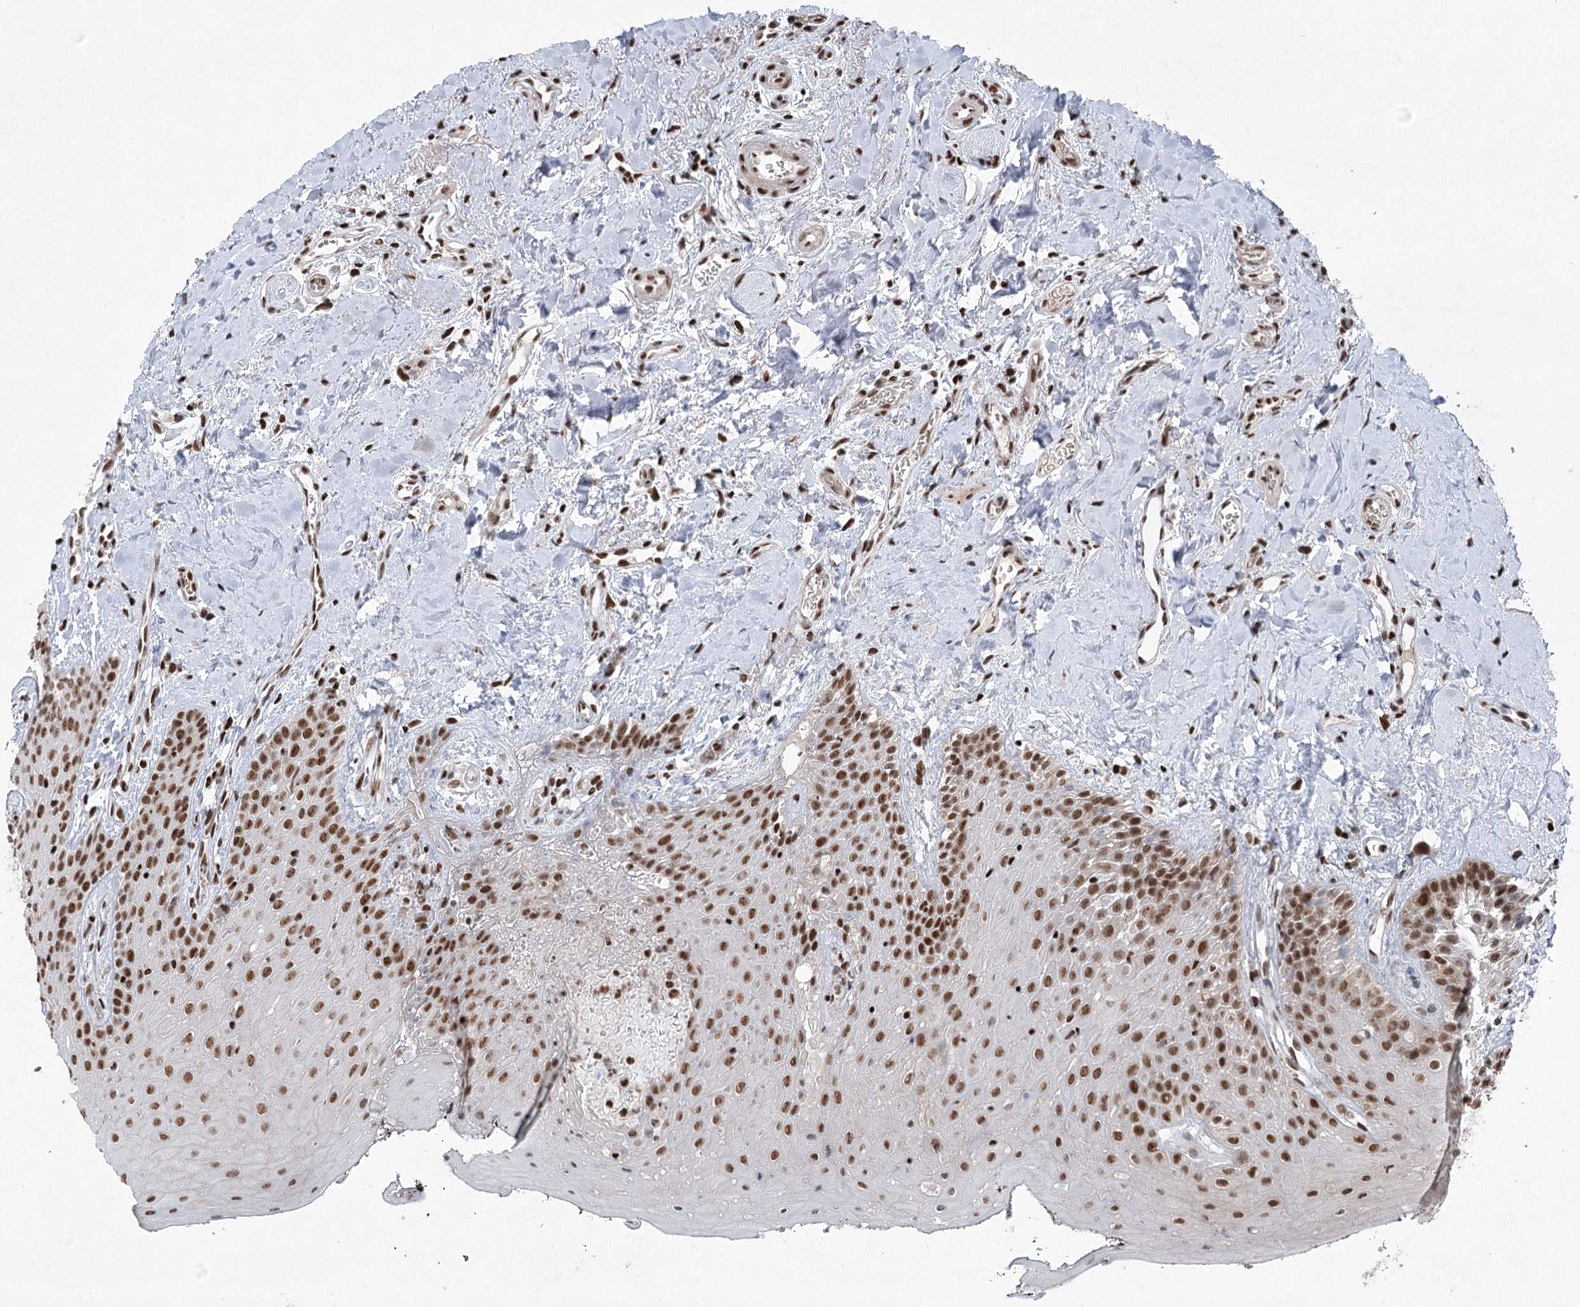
{"staining": {"intensity": "strong", "quantity": ">75%", "location": "nuclear"}, "tissue": "oral mucosa", "cell_type": "Squamous epithelial cells", "image_type": "normal", "snomed": [{"axis": "morphology", "description": "Normal tissue, NOS"}, {"axis": "topography", "description": "Oral tissue"}], "caption": "Protein staining demonstrates strong nuclear expression in about >75% of squamous epithelial cells in benign oral mucosa. The protein of interest is stained brown, and the nuclei are stained in blue (DAB IHC with brightfield microscopy, high magnification).", "gene": "CGGBP1", "patient": {"sex": "male", "age": 74}}